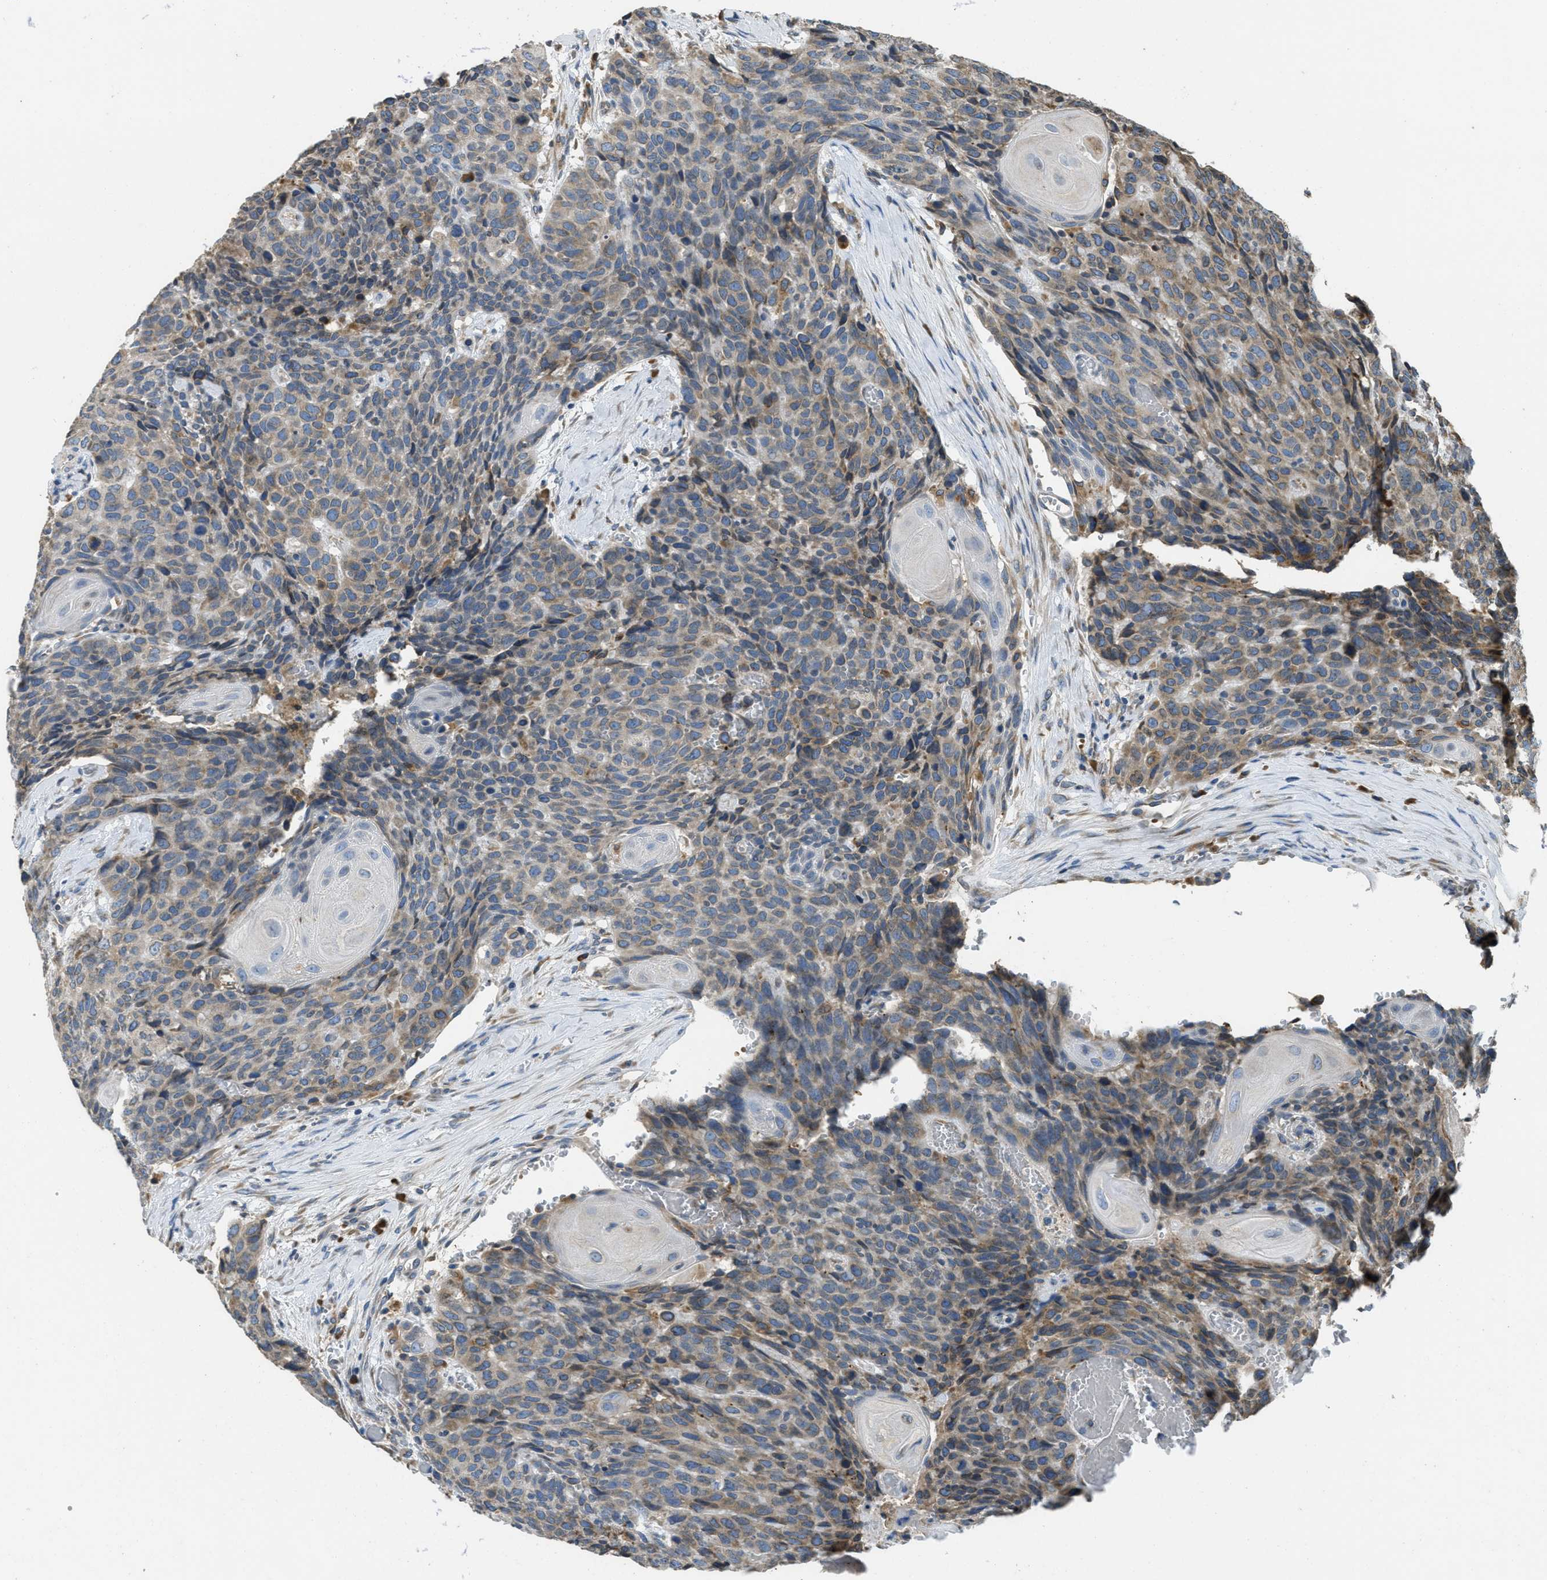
{"staining": {"intensity": "weak", "quantity": "25%-75%", "location": "cytoplasmic/membranous"}, "tissue": "head and neck cancer", "cell_type": "Tumor cells", "image_type": "cancer", "snomed": [{"axis": "morphology", "description": "Squamous cell carcinoma, NOS"}, {"axis": "topography", "description": "Head-Neck"}], "caption": "Immunohistochemical staining of head and neck cancer reveals weak cytoplasmic/membranous protein staining in approximately 25%-75% of tumor cells. (Stains: DAB (3,3'-diaminobenzidine) in brown, nuclei in blue, Microscopy: brightfield microscopy at high magnification).", "gene": "MPDU1", "patient": {"sex": "male", "age": 66}}